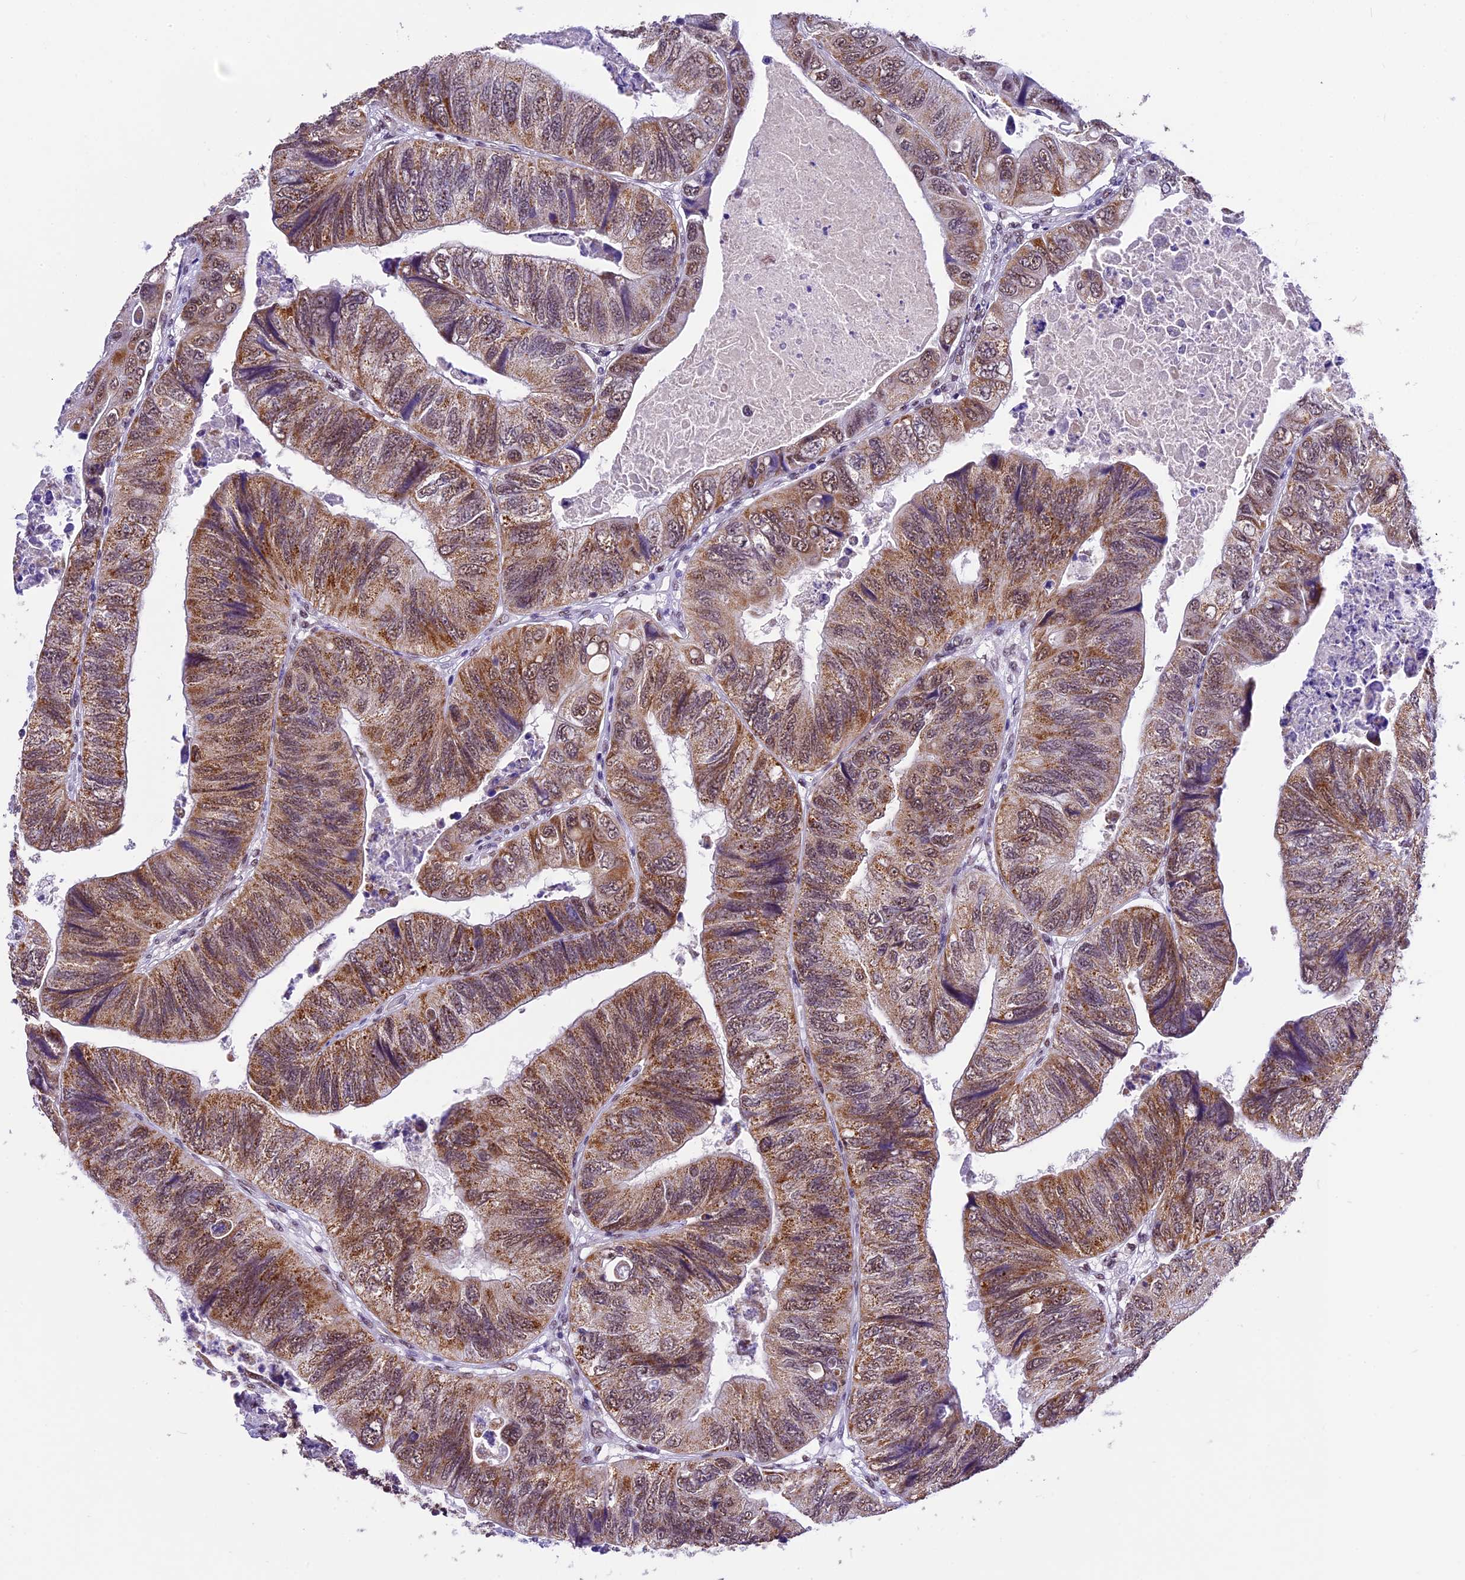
{"staining": {"intensity": "moderate", "quantity": ">75%", "location": "cytoplasmic/membranous,nuclear"}, "tissue": "colorectal cancer", "cell_type": "Tumor cells", "image_type": "cancer", "snomed": [{"axis": "morphology", "description": "Adenocarcinoma, NOS"}, {"axis": "topography", "description": "Rectum"}], "caption": "High-power microscopy captured an IHC photomicrograph of colorectal adenocarcinoma, revealing moderate cytoplasmic/membranous and nuclear staining in about >75% of tumor cells.", "gene": "CARS2", "patient": {"sex": "male", "age": 63}}